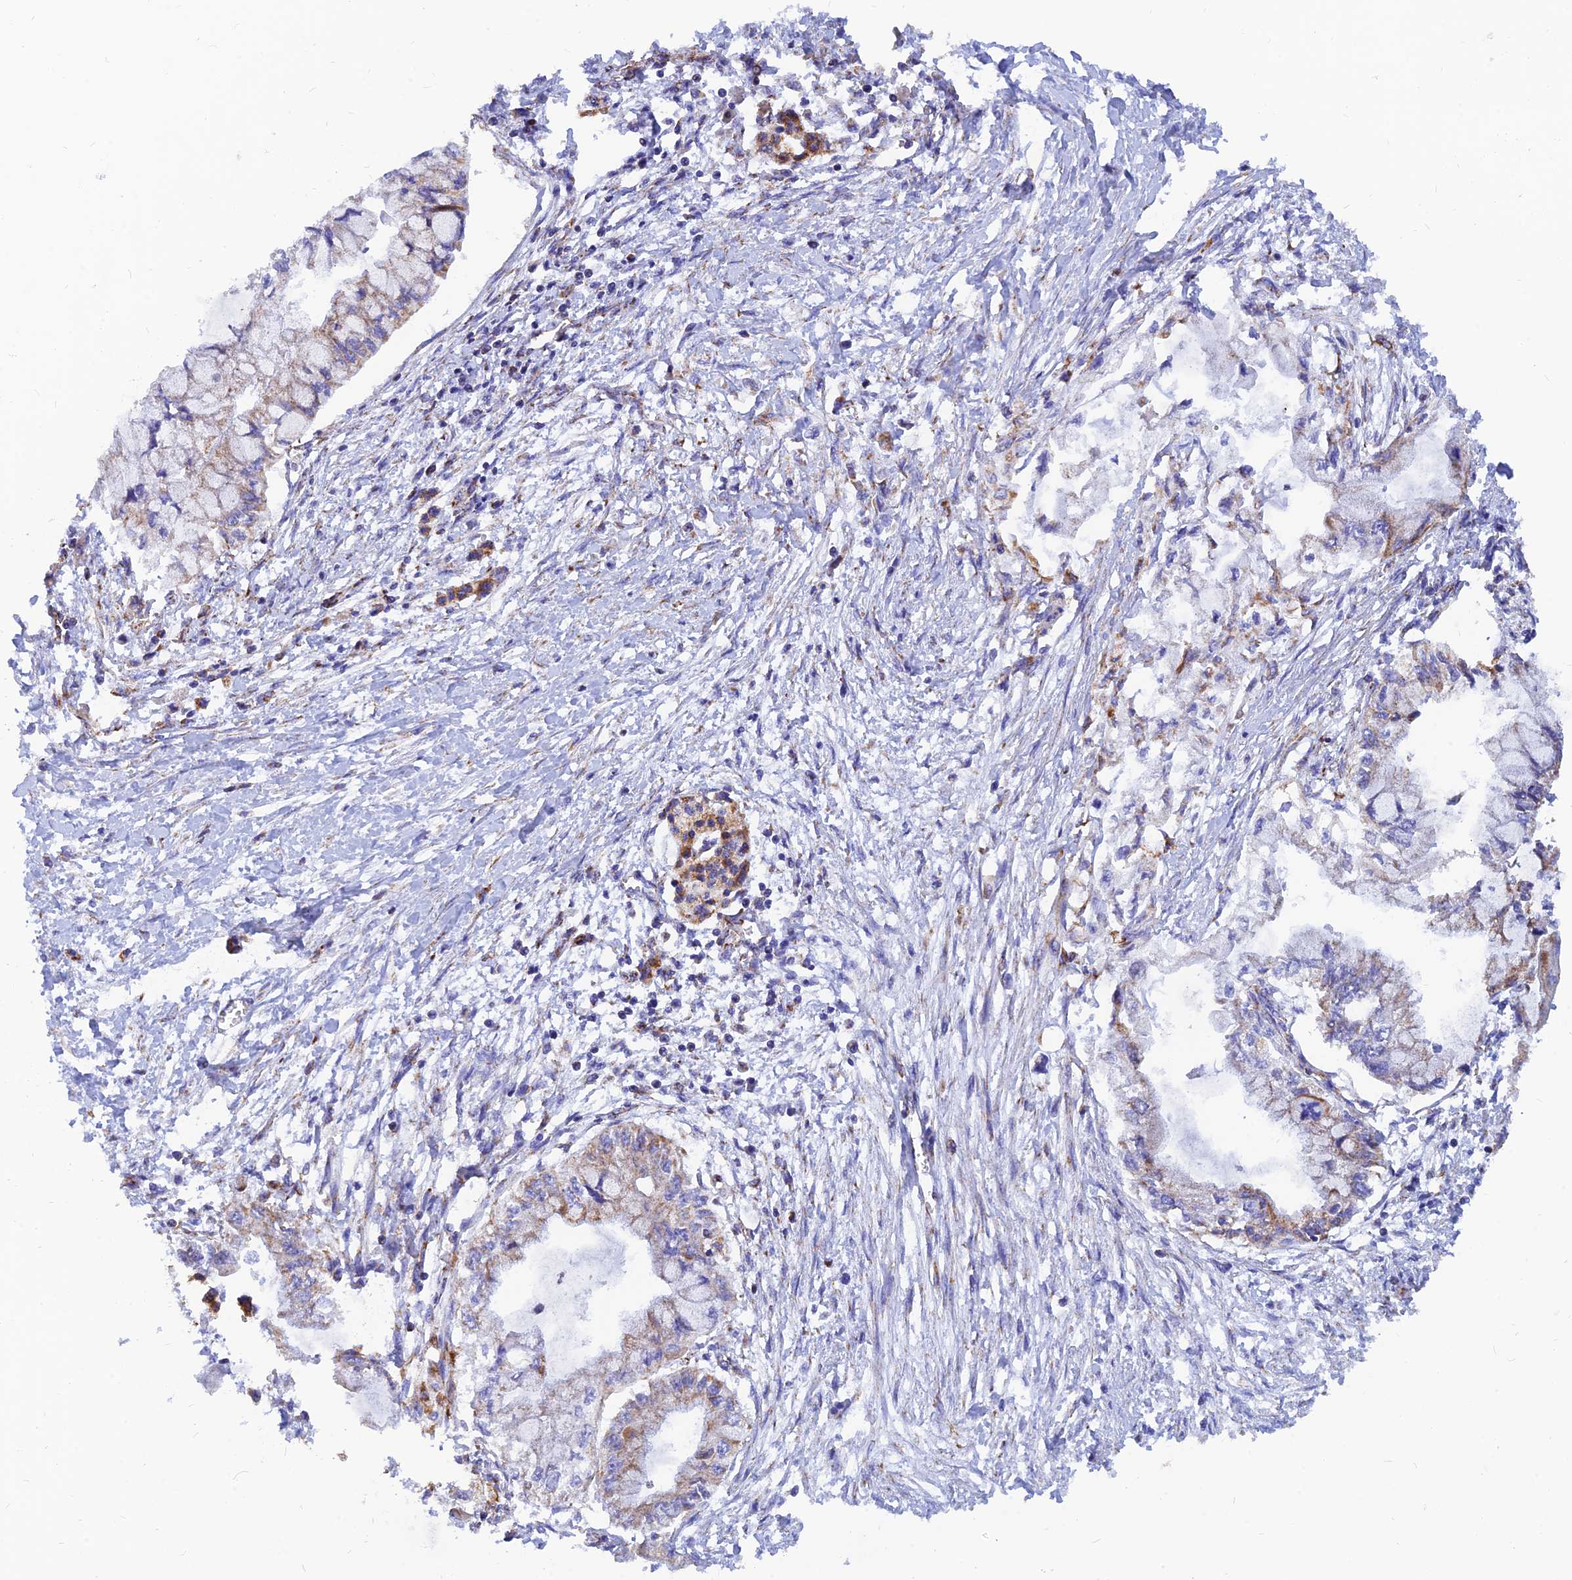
{"staining": {"intensity": "negative", "quantity": "none", "location": "none"}, "tissue": "pancreatic cancer", "cell_type": "Tumor cells", "image_type": "cancer", "snomed": [{"axis": "morphology", "description": "Adenocarcinoma, NOS"}, {"axis": "topography", "description": "Pancreas"}], "caption": "This image is of pancreatic adenocarcinoma stained with IHC to label a protein in brown with the nuclei are counter-stained blue. There is no staining in tumor cells. (Brightfield microscopy of DAB (3,3'-diaminobenzidine) IHC at high magnification).", "gene": "NDUFB6", "patient": {"sex": "male", "age": 48}}